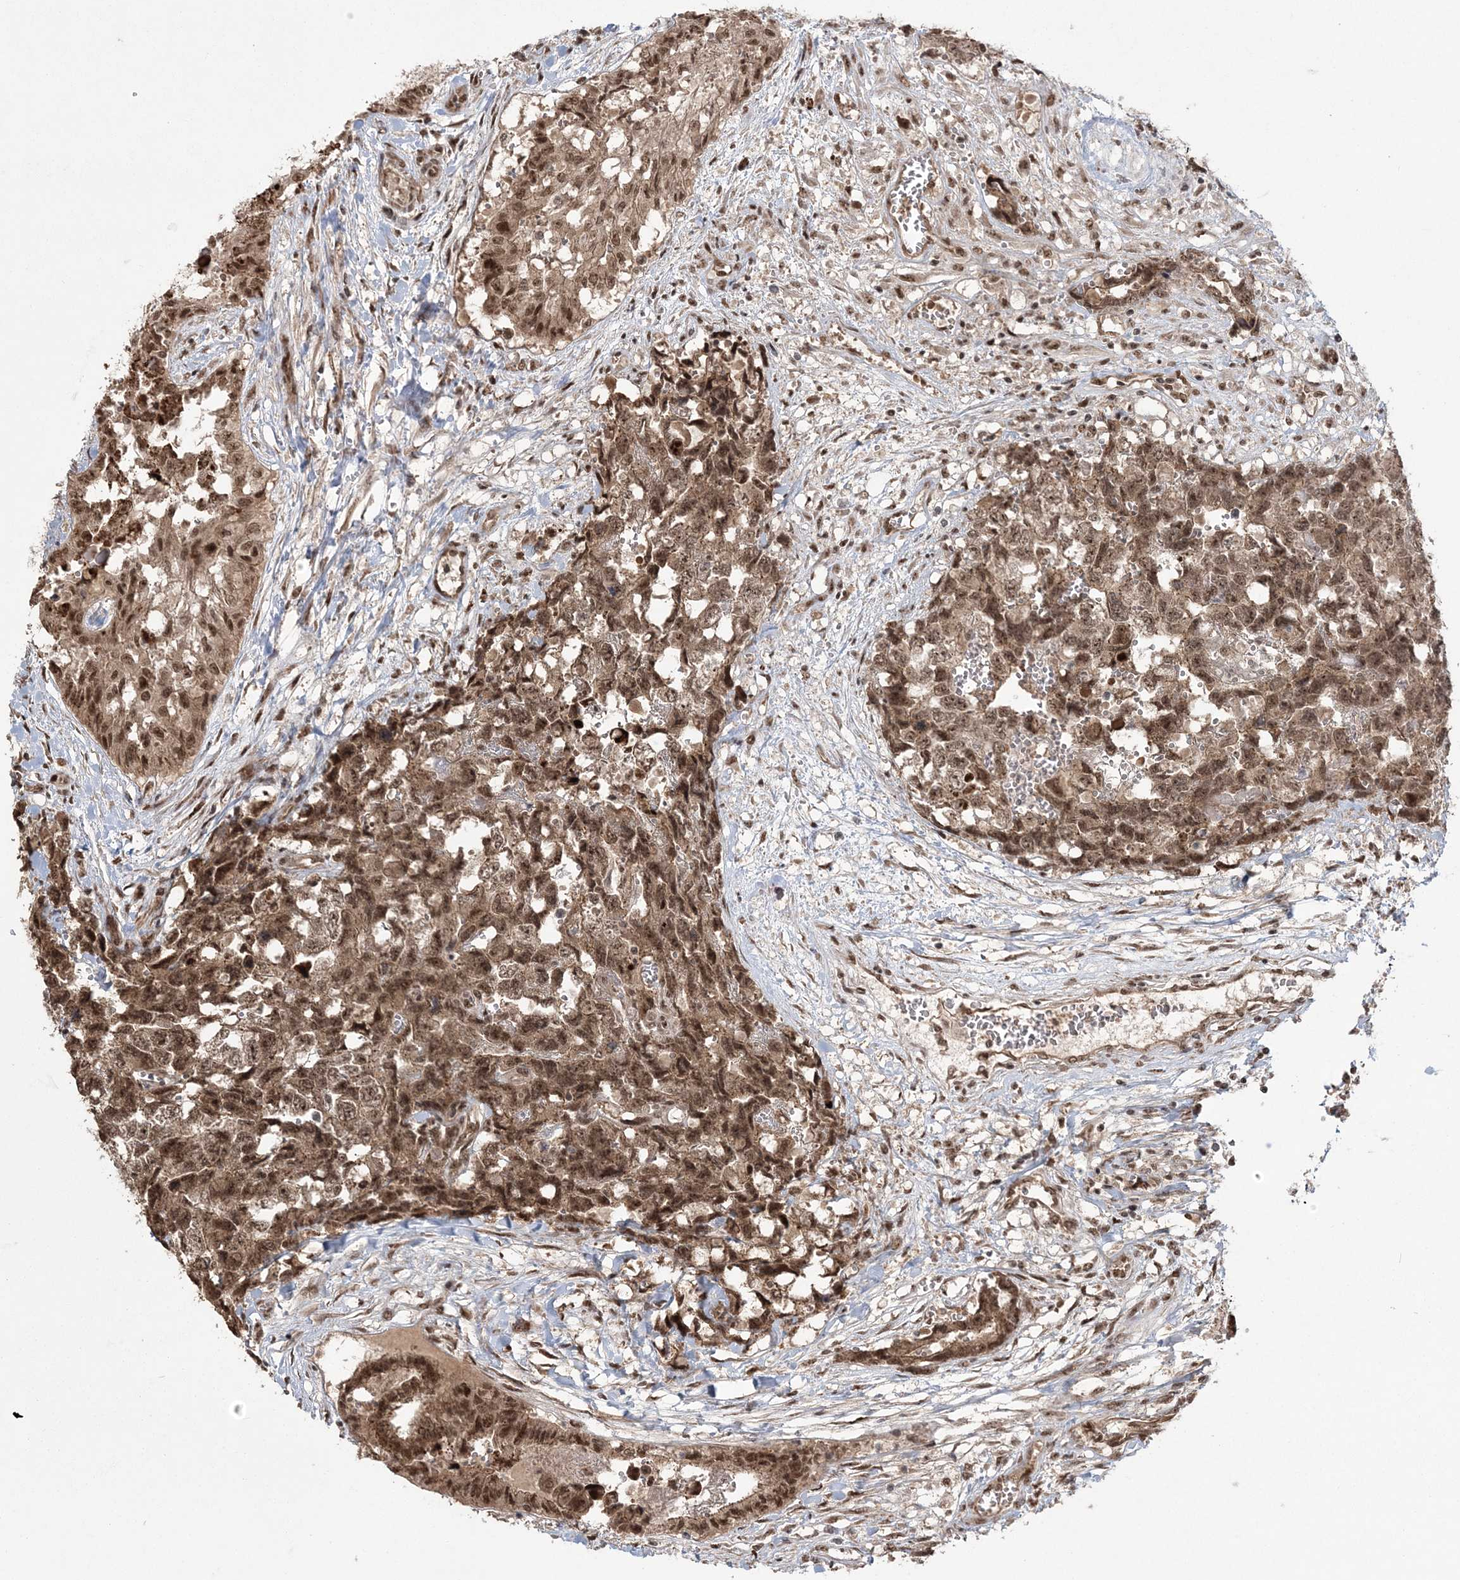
{"staining": {"intensity": "moderate", "quantity": ">75%", "location": "cytoplasmic/membranous,nuclear"}, "tissue": "testis cancer", "cell_type": "Tumor cells", "image_type": "cancer", "snomed": [{"axis": "morphology", "description": "Carcinoma, Embryonal, NOS"}, {"axis": "topography", "description": "Testis"}], "caption": "Moderate cytoplasmic/membranous and nuclear positivity for a protein is seen in about >75% of tumor cells of testis embryonal carcinoma using IHC.", "gene": "EPB41L4A", "patient": {"sex": "male", "age": 31}}